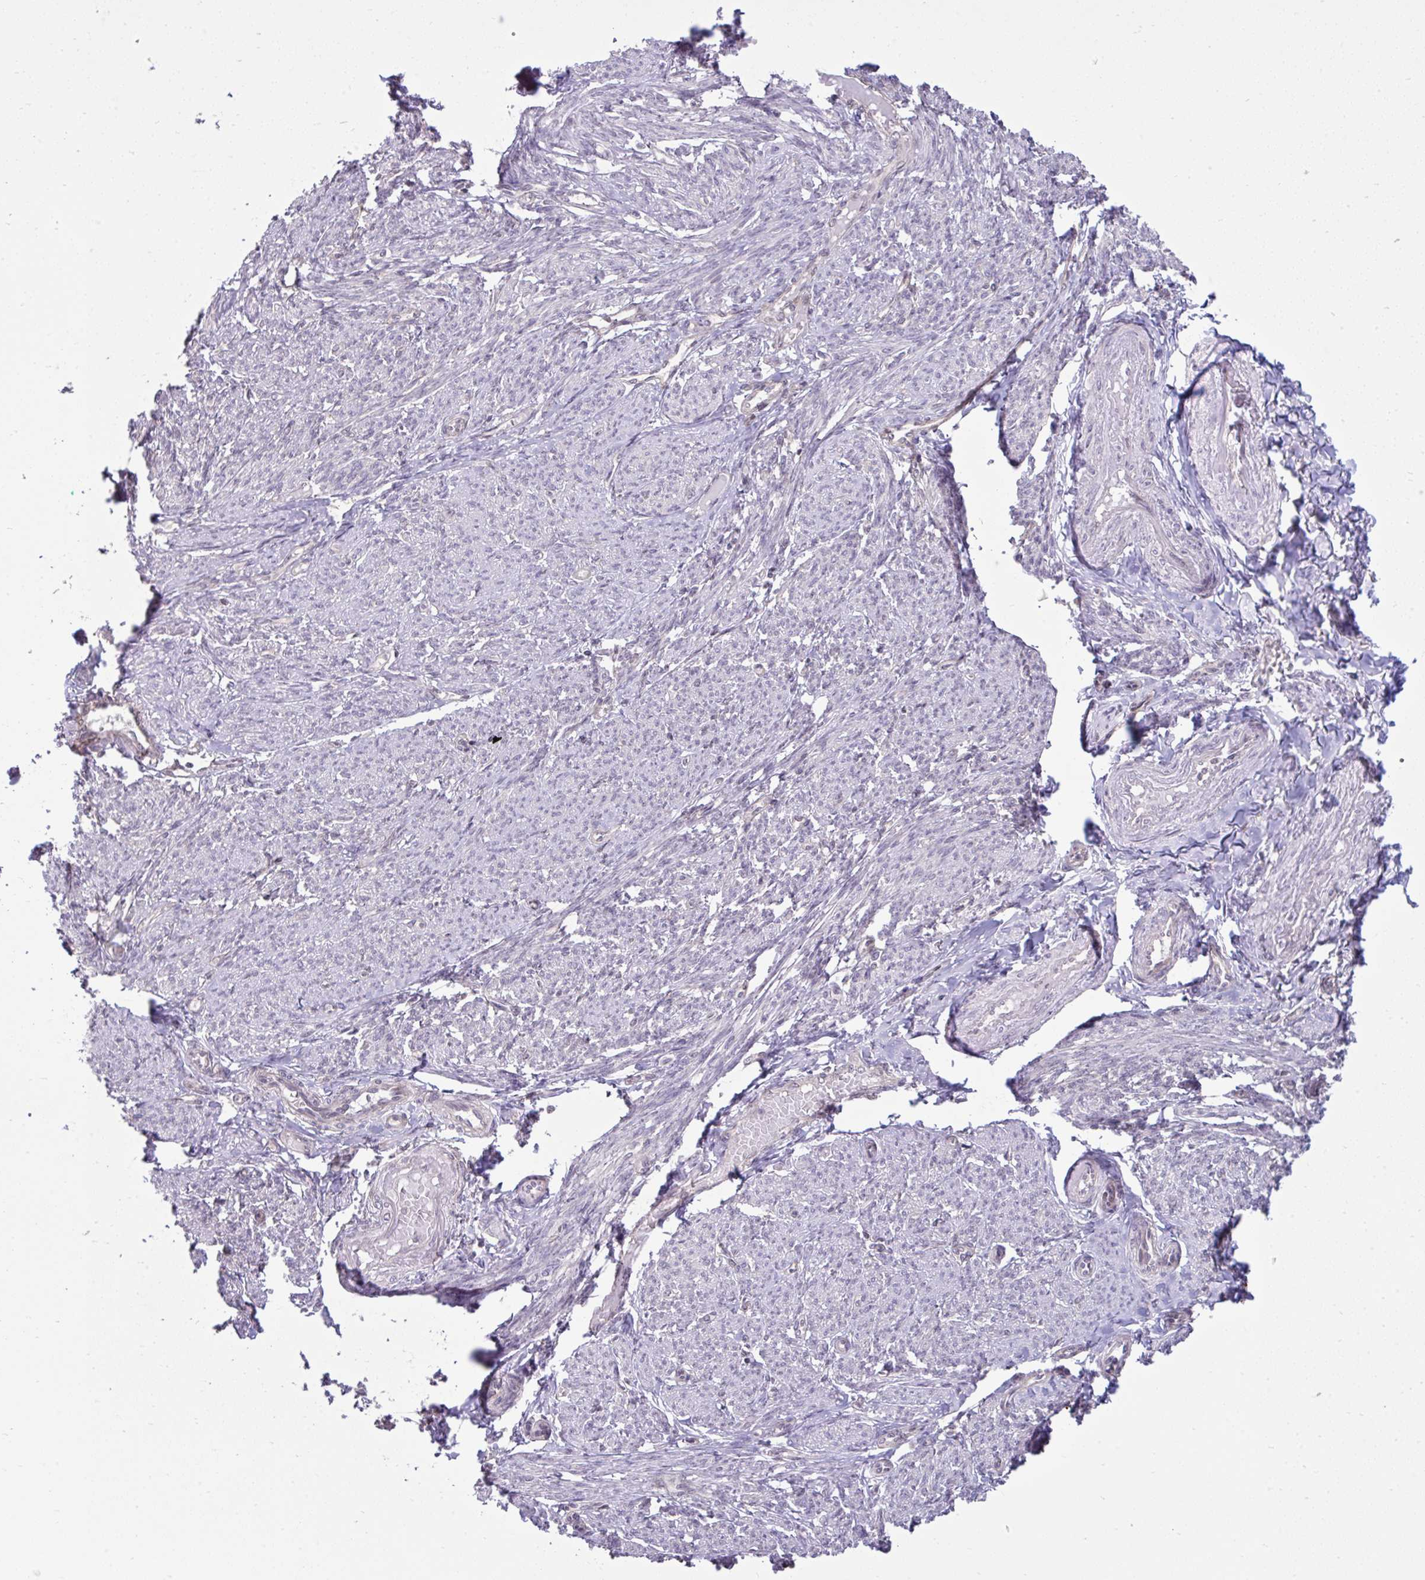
{"staining": {"intensity": "negative", "quantity": "none", "location": "none"}, "tissue": "smooth muscle", "cell_type": "Smooth muscle cells", "image_type": "normal", "snomed": [{"axis": "morphology", "description": "Normal tissue, NOS"}, {"axis": "topography", "description": "Smooth muscle"}], "caption": "The micrograph demonstrates no significant staining in smooth muscle cells of smooth muscle.", "gene": "CYP20A1", "patient": {"sex": "female", "age": 65}}